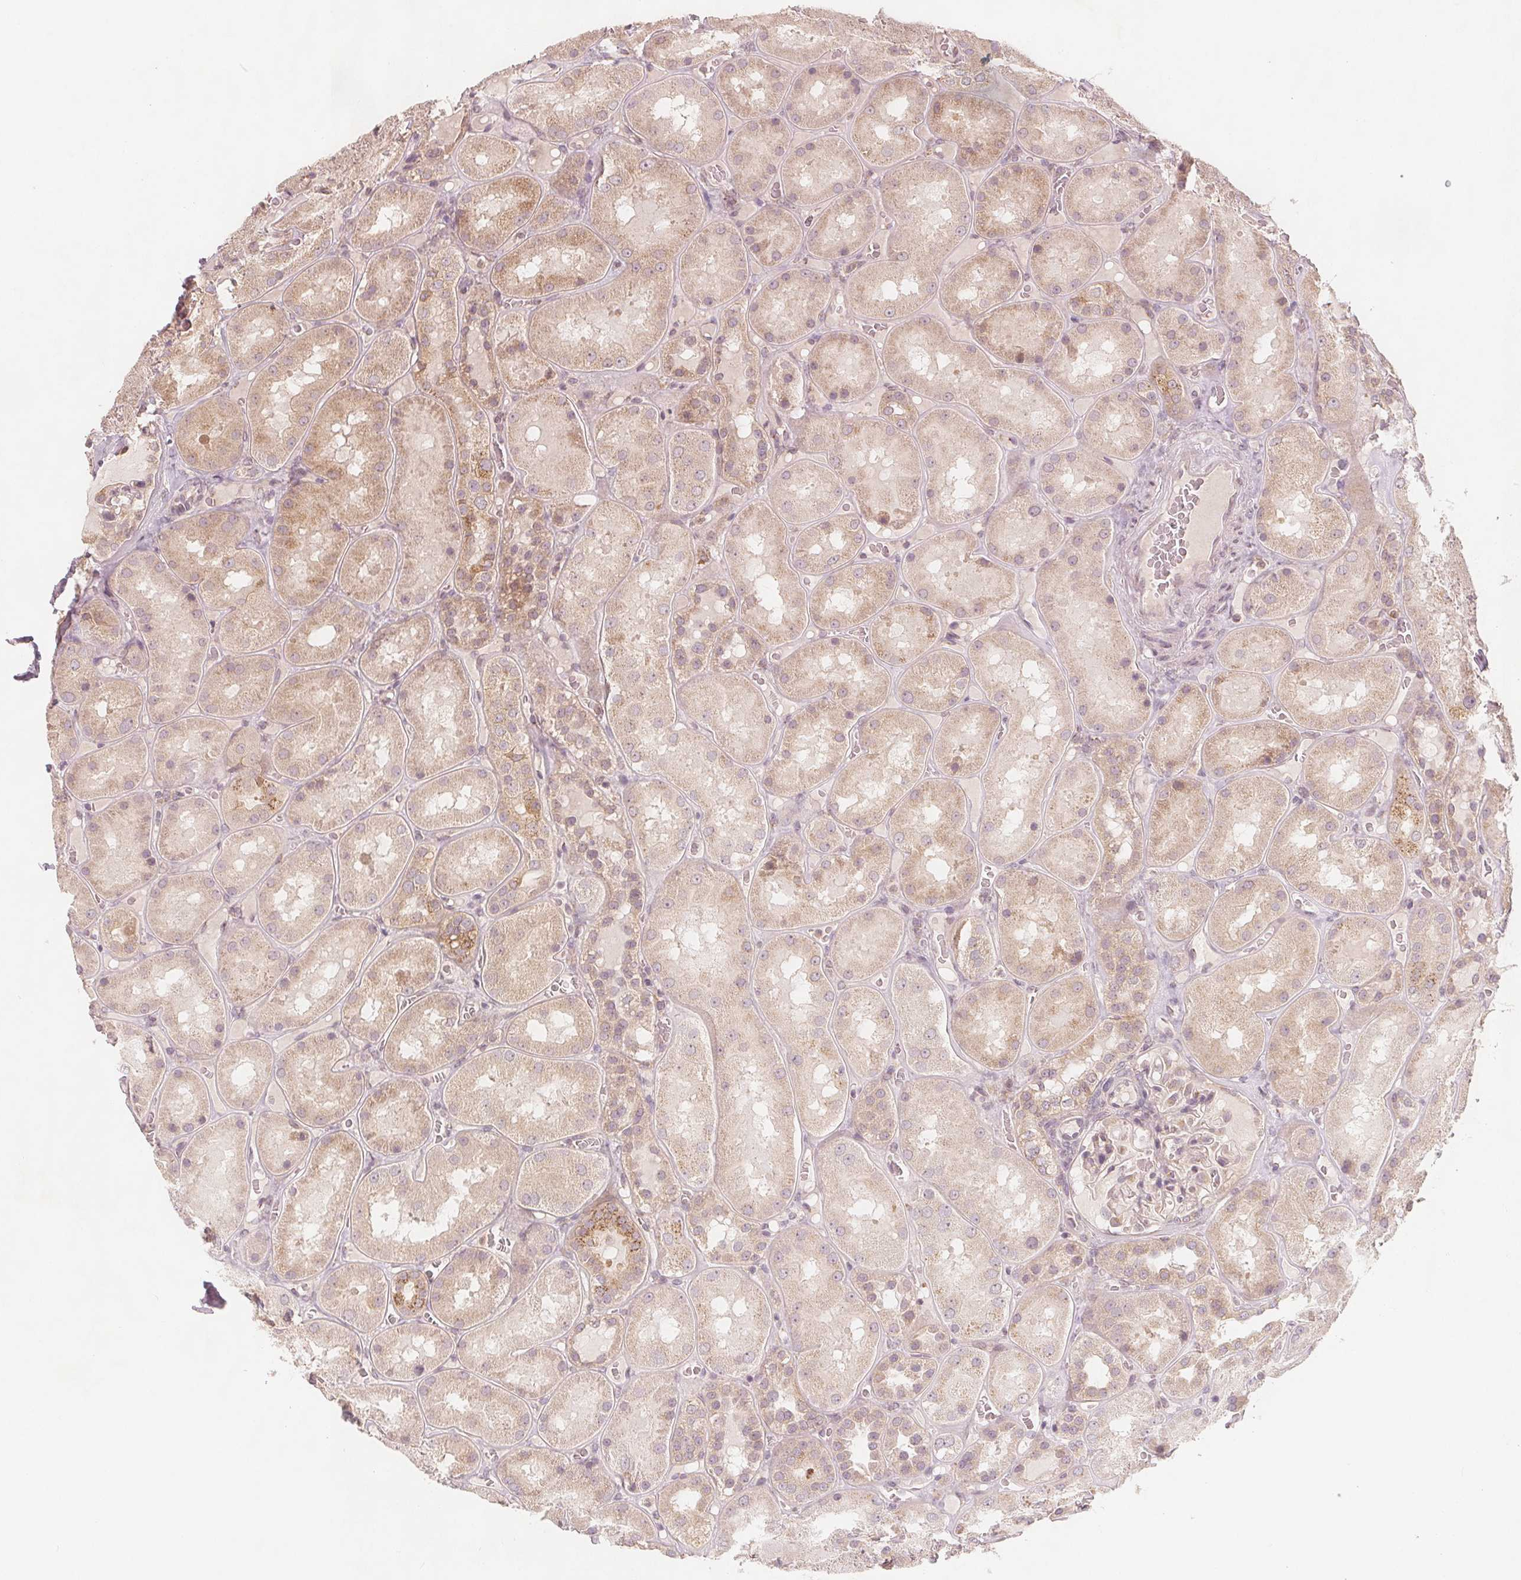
{"staining": {"intensity": "weak", "quantity": "25%-75%", "location": "cytoplasmic/membranous"}, "tissue": "kidney", "cell_type": "Cells in glomeruli", "image_type": "normal", "snomed": [{"axis": "morphology", "description": "Normal tissue, NOS"}, {"axis": "topography", "description": "Kidney"}], "caption": "Brown immunohistochemical staining in unremarkable human kidney demonstrates weak cytoplasmic/membranous staining in about 25%-75% of cells in glomeruli.", "gene": "NCSTN", "patient": {"sex": "male", "age": 73}}